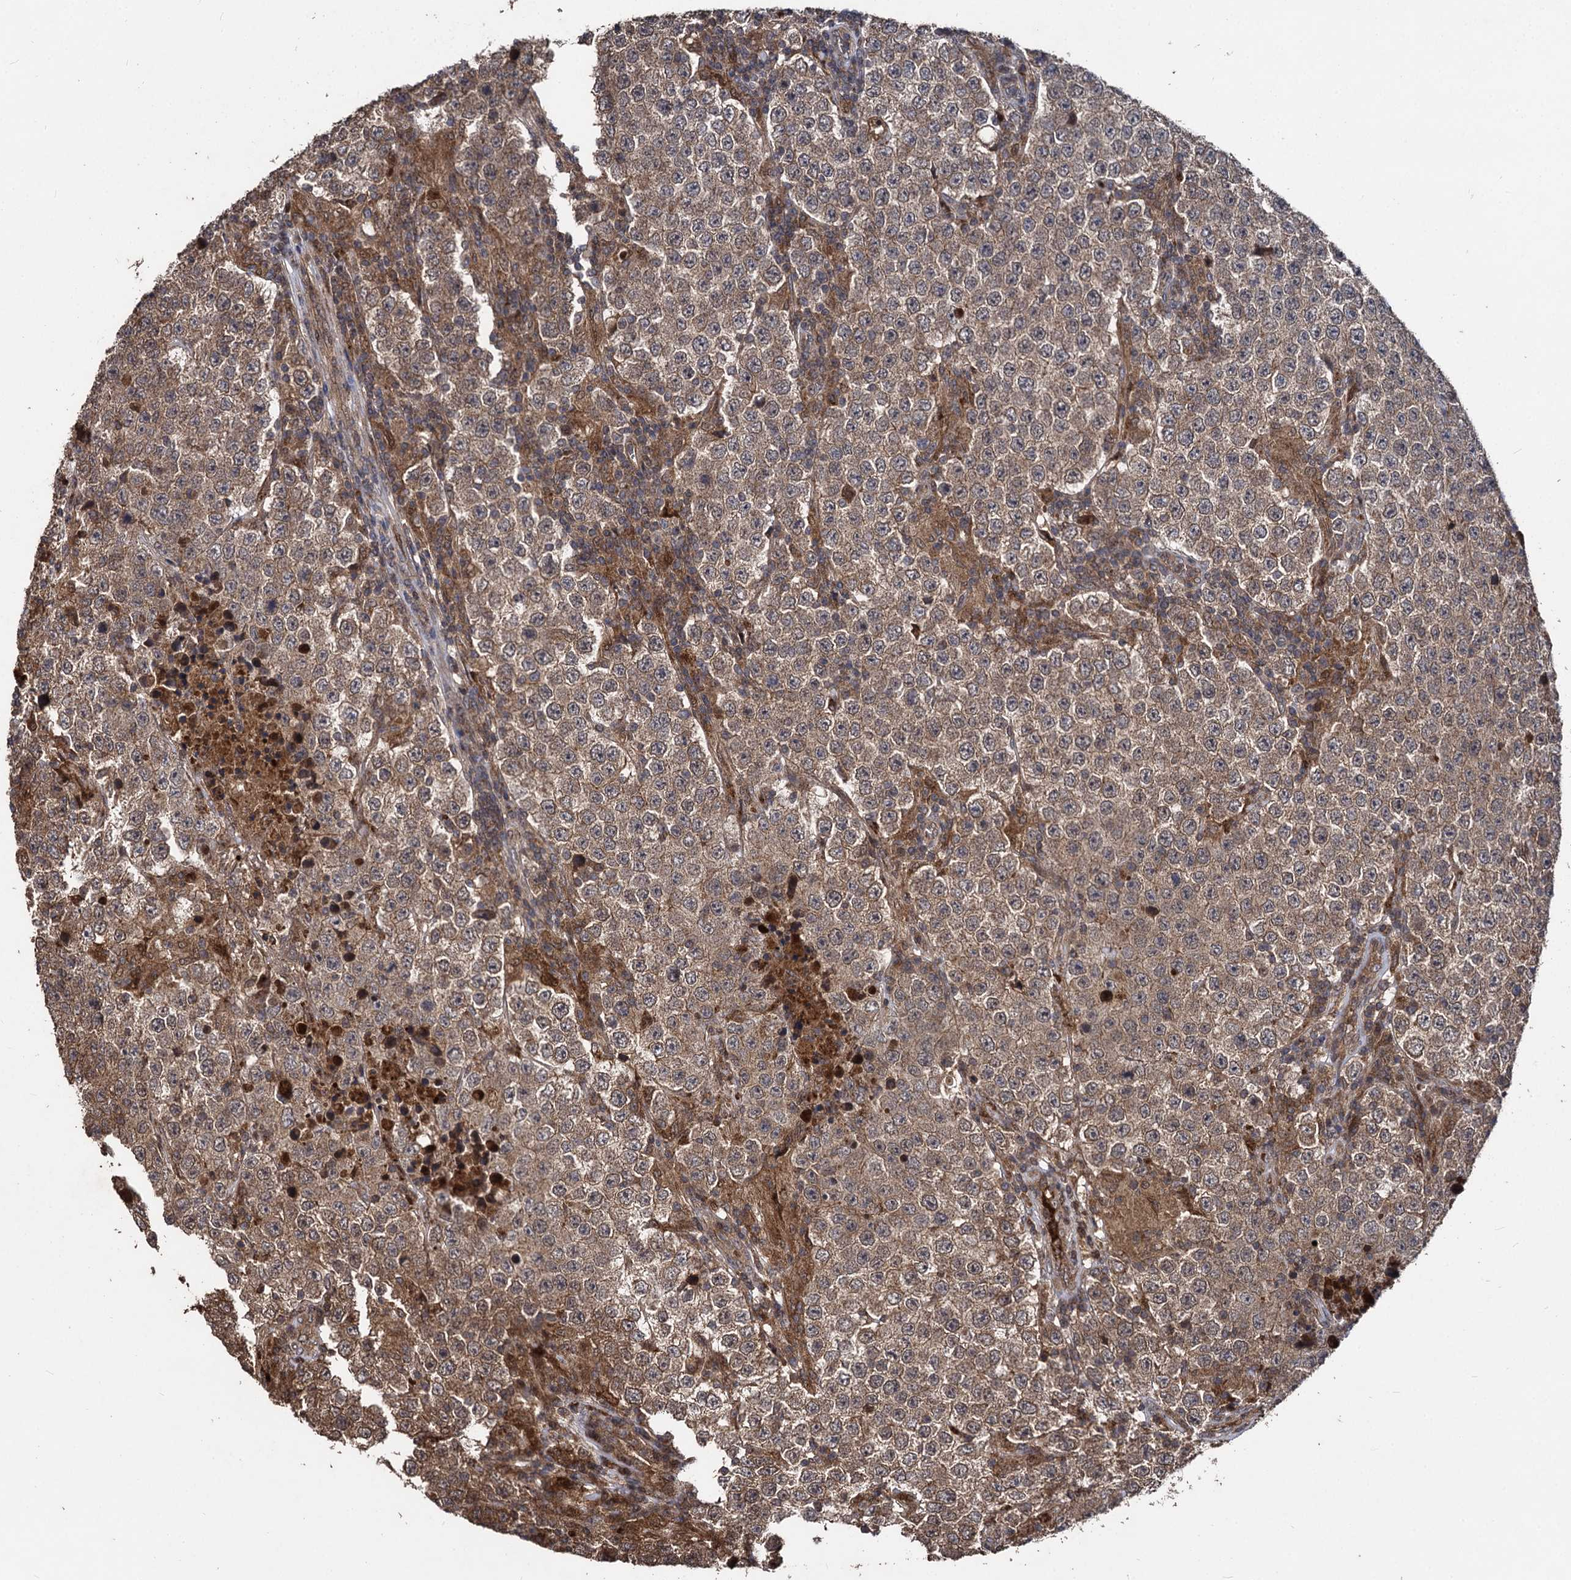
{"staining": {"intensity": "moderate", "quantity": ">75%", "location": "cytoplasmic/membranous"}, "tissue": "testis cancer", "cell_type": "Tumor cells", "image_type": "cancer", "snomed": [{"axis": "morphology", "description": "Normal tissue, NOS"}, {"axis": "morphology", "description": "Urothelial carcinoma, High grade"}, {"axis": "morphology", "description": "Seminoma, NOS"}, {"axis": "morphology", "description": "Carcinoma, Embryonal, NOS"}, {"axis": "topography", "description": "Urinary bladder"}, {"axis": "topography", "description": "Testis"}], "caption": "A brown stain labels moderate cytoplasmic/membranous expression of a protein in testis cancer (seminoma) tumor cells. (IHC, brightfield microscopy, high magnification).", "gene": "BCL2L2", "patient": {"sex": "male", "age": 41}}